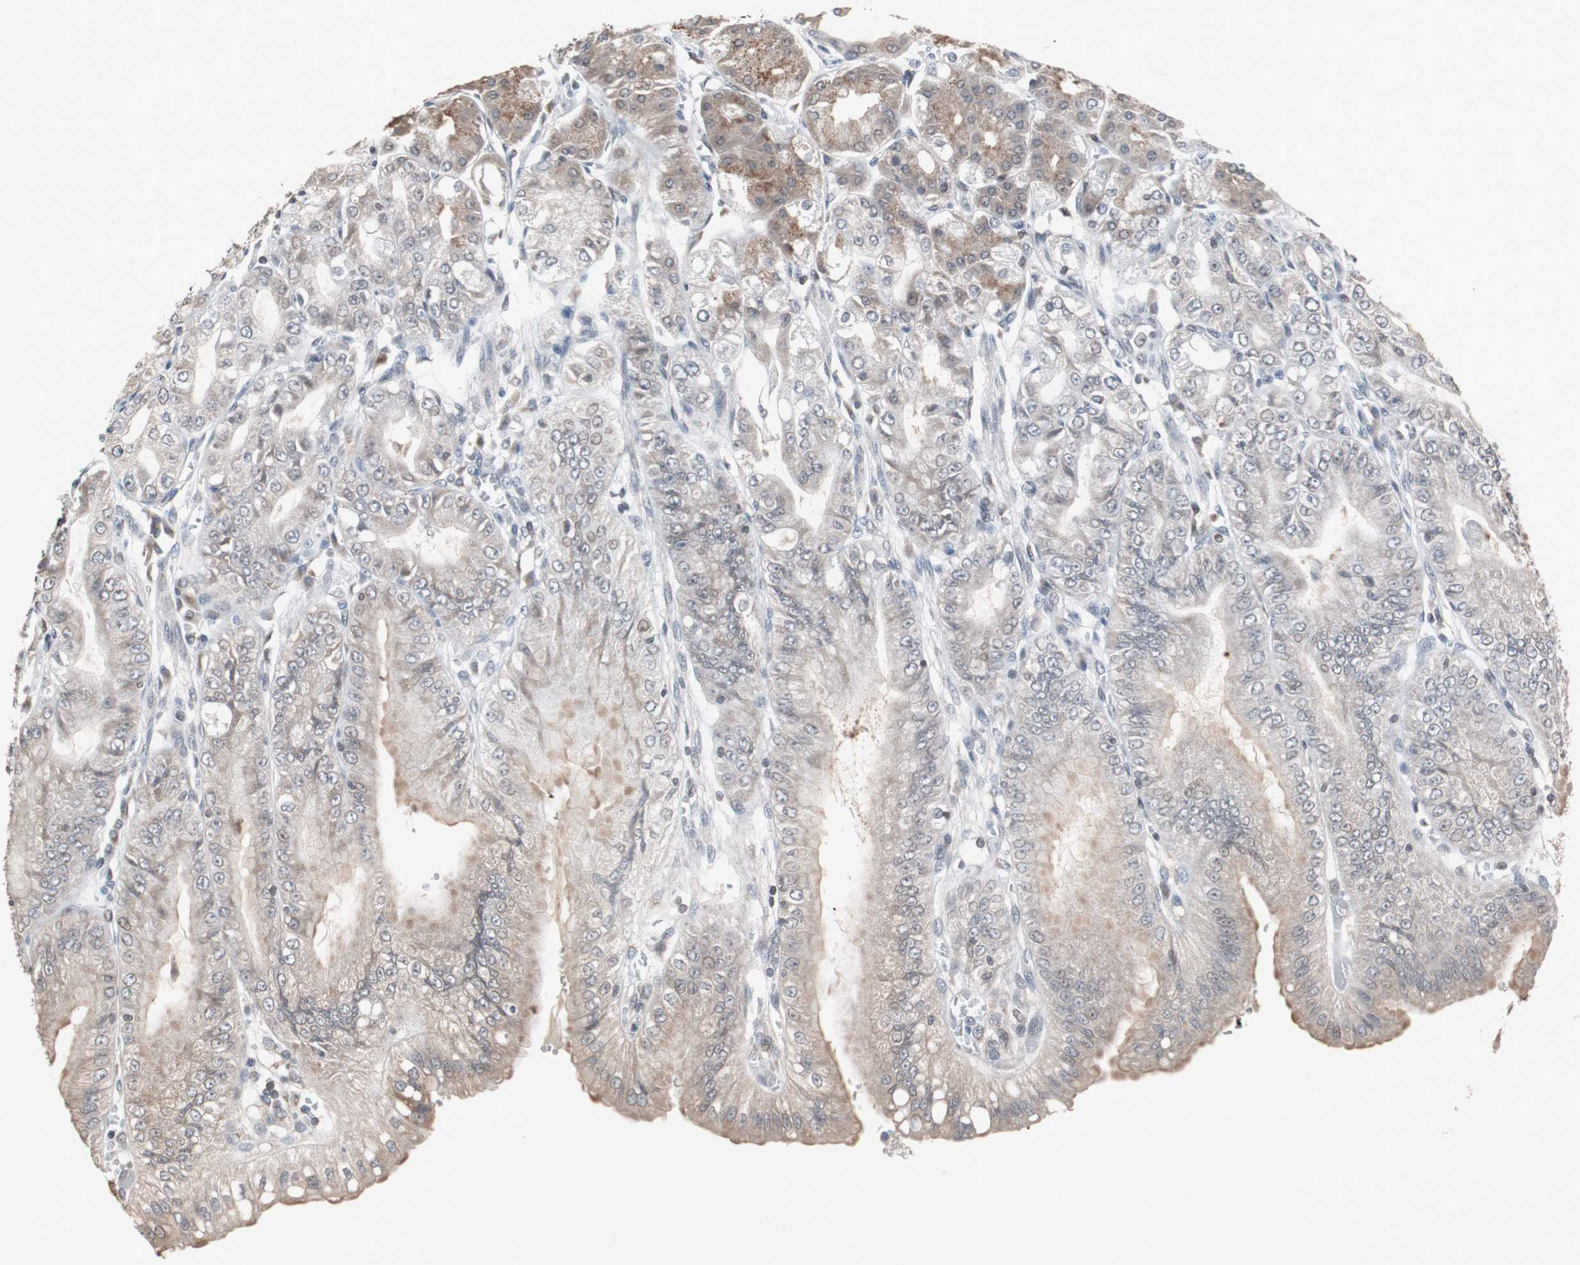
{"staining": {"intensity": "moderate", "quantity": "25%-75%", "location": "cytoplasmic/membranous,nuclear"}, "tissue": "stomach", "cell_type": "Glandular cells", "image_type": "normal", "snomed": [{"axis": "morphology", "description": "Normal tissue, NOS"}, {"axis": "topography", "description": "Stomach, lower"}], "caption": "Protein expression by immunohistochemistry shows moderate cytoplasmic/membranous,nuclear positivity in approximately 25%-75% of glandular cells in normal stomach.", "gene": "ZNF396", "patient": {"sex": "male", "age": 71}}